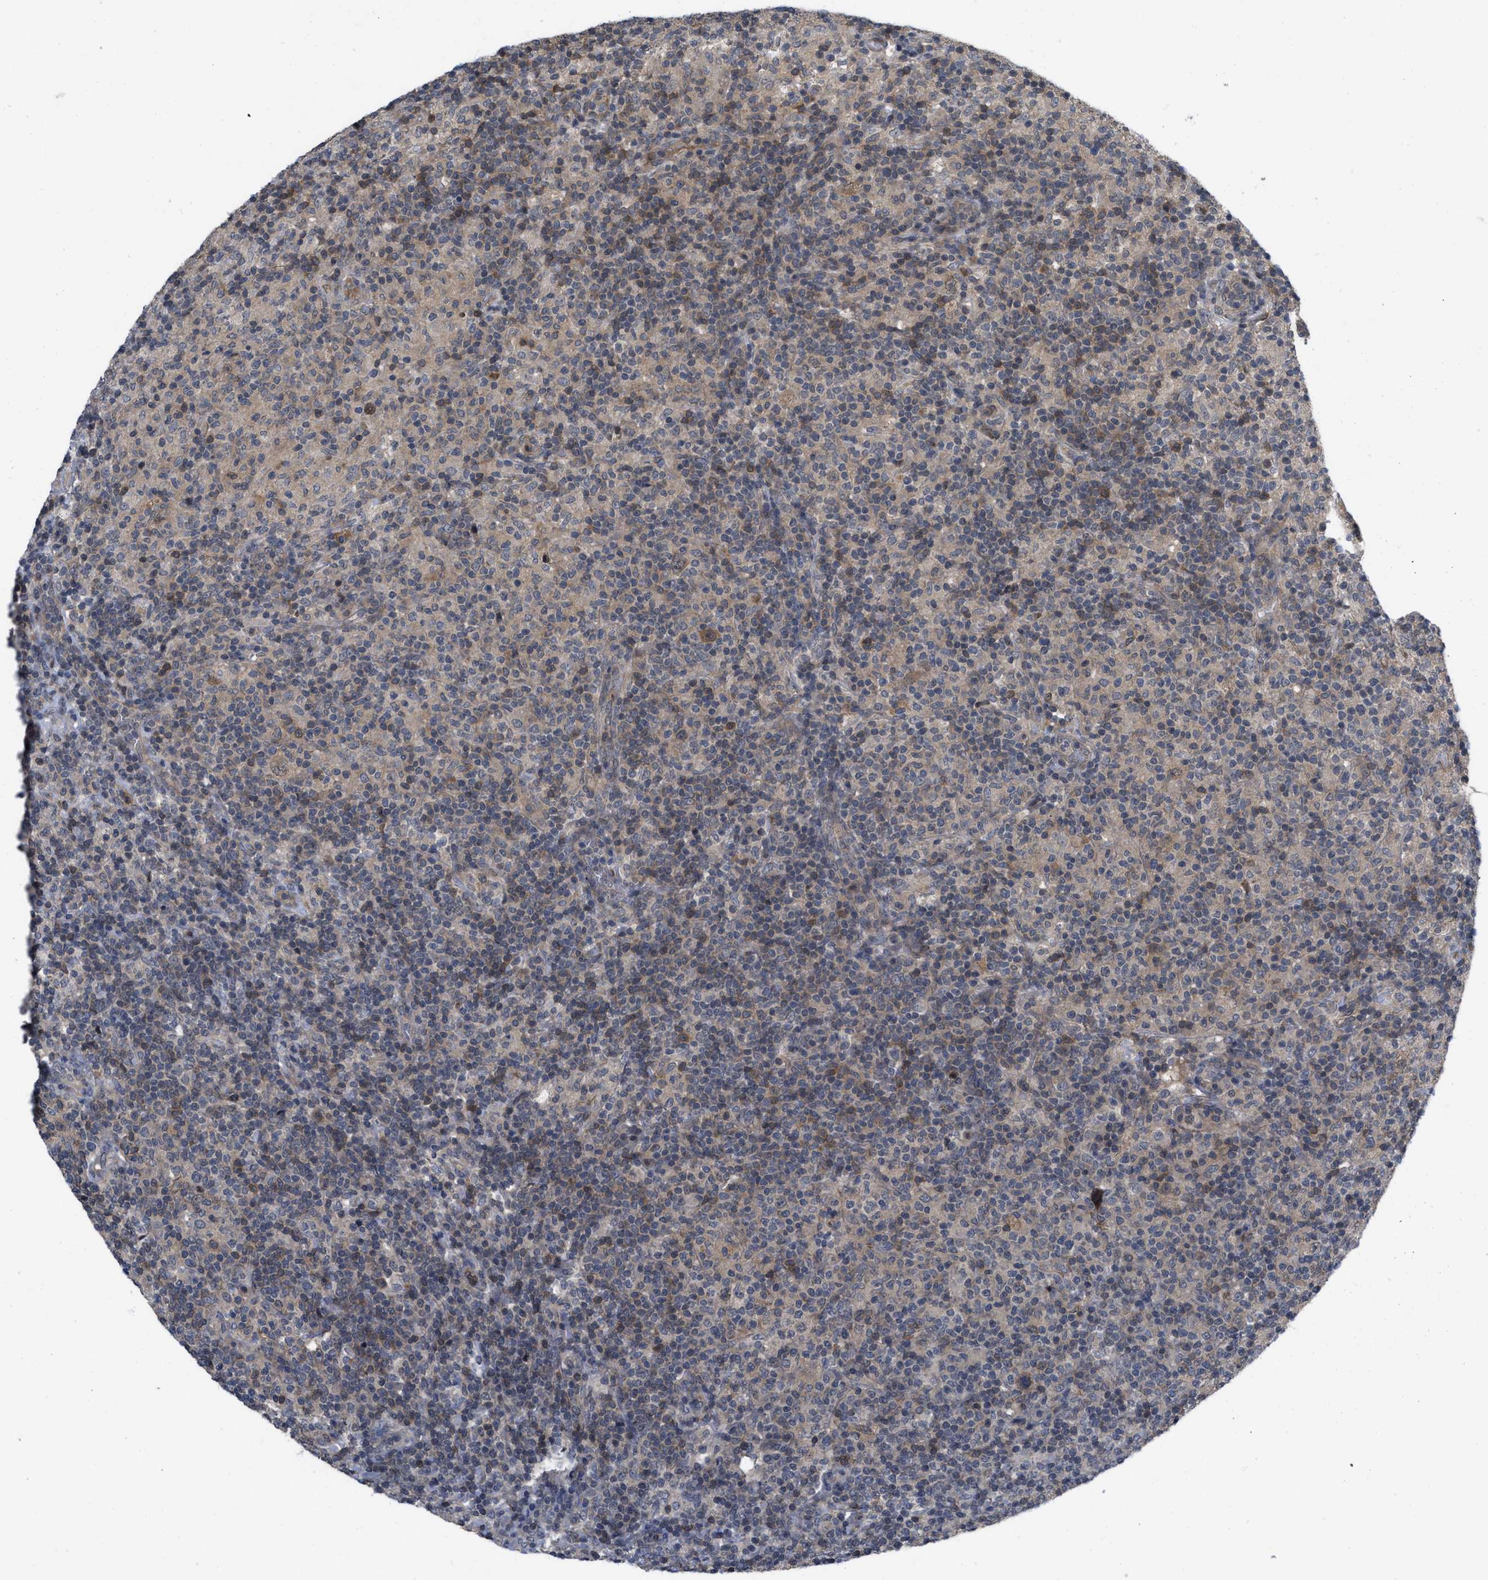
{"staining": {"intensity": "weak", "quantity": "25%-75%", "location": "cytoplasmic/membranous"}, "tissue": "lymphoma", "cell_type": "Tumor cells", "image_type": "cancer", "snomed": [{"axis": "morphology", "description": "Hodgkin's disease, NOS"}, {"axis": "topography", "description": "Lymph node"}], "caption": "Immunohistochemistry (IHC) image of human lymphoma stained for a protein (brown), which displays low levels of weak cytoplasmic/membranous staining in about 25%-75% of tumor cells.", "gene": "LDAF1", "patient": {"sex": "male", "age": 70}}